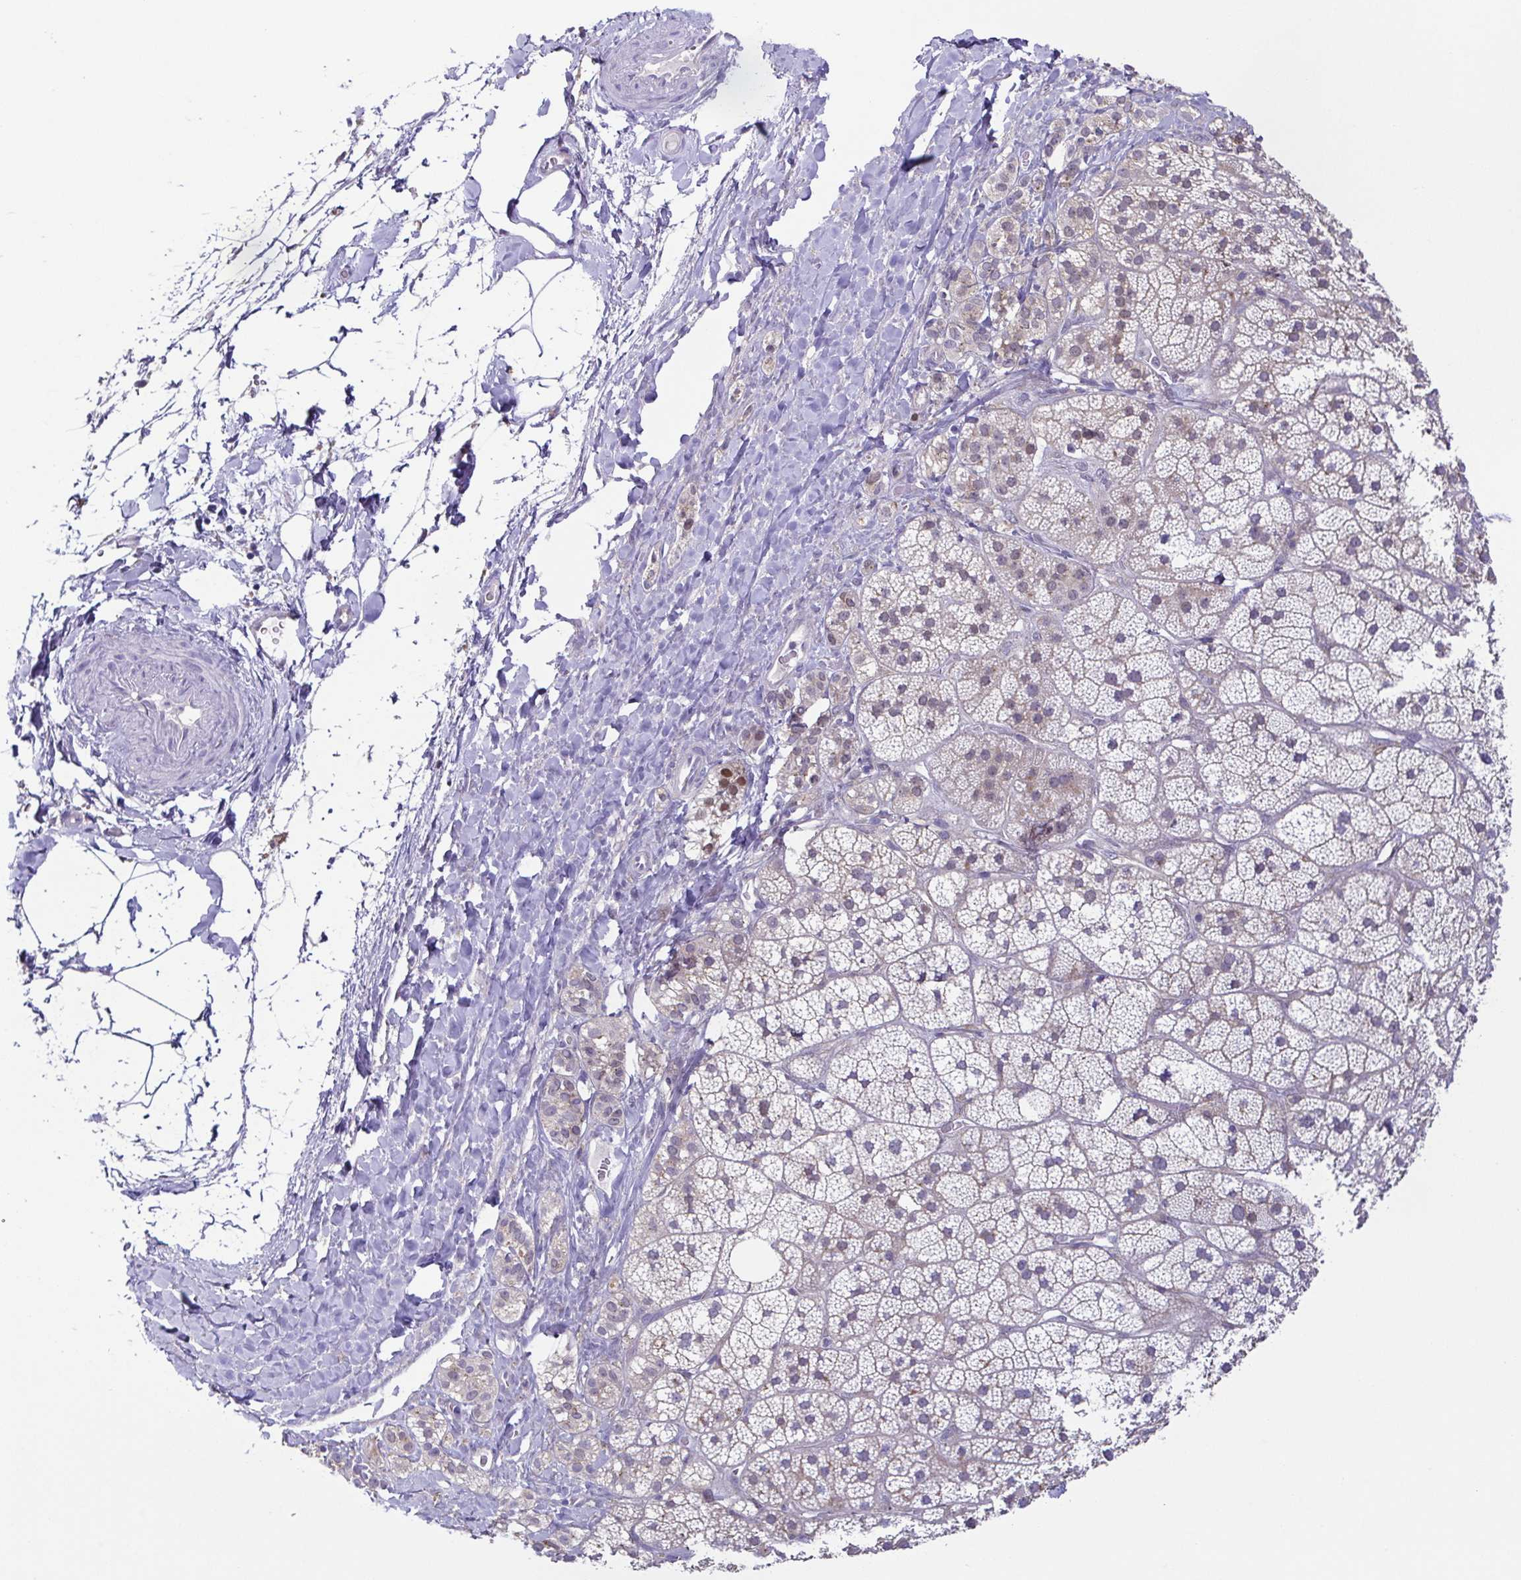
{"staining": {"intensity": "weak", "quantity": "<25%", "location": "cytoplasmic/membranous"}, "tissue": "adrenal gland", "cell_type": "Glandular cells", "image_type": "normal", "snomed": [{"axis": "morphology", "description": "Normal tissue, NOS"}, {"axis": "topography", "description": "Adrenal gland"}], "caption": "DAB (3,3'-diaminobenzidine) immunohistochemical staining of unremarkable human adrenal gland exhibits no significant positivity in glandular cells.", "gene": "UBE2Q1", "patient": {"sex": "male", "age": 57}}